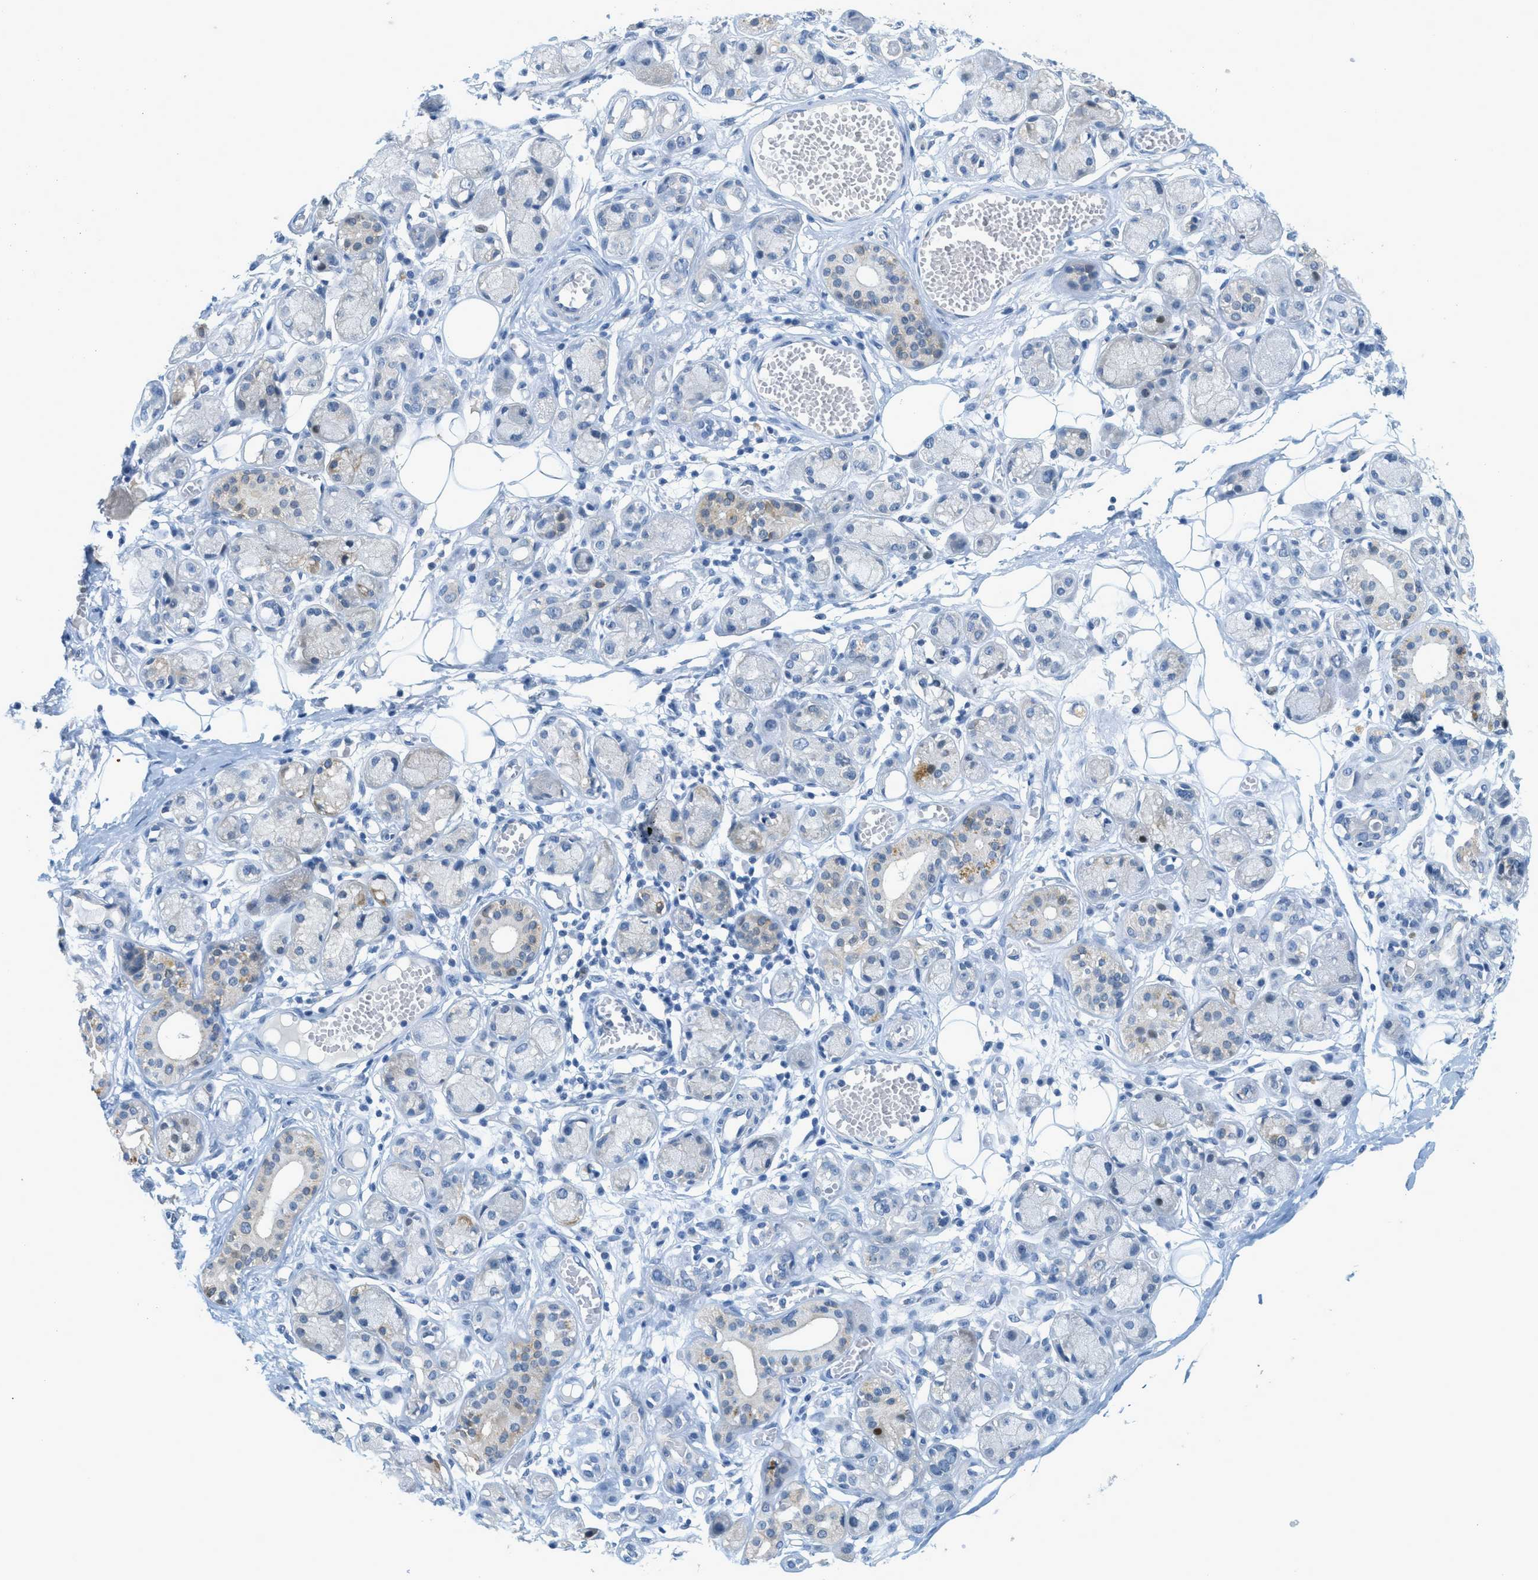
{"staining": {"intensity": "negative", "quantity": "none", "location": "none"}, "tissue": "adipose tissue", "cell_type": "Adipocytes", "image_type": "normal", "snomed": [{"axis": "morphology", "description": "Normal tissue, NOS"}, {"axis": "morphology", "description": "Inflammation, NOS"}, {"axis": "topography", "description": "Salivary gland"}, {"axis": "topography", "description": "Peripheral nerve tissue"}], "caption": "There is no significant positivity in adipocytes of adipose tissue.", "gene": "CYP4X1", "patient": {"sex": "female", "age": 75}}